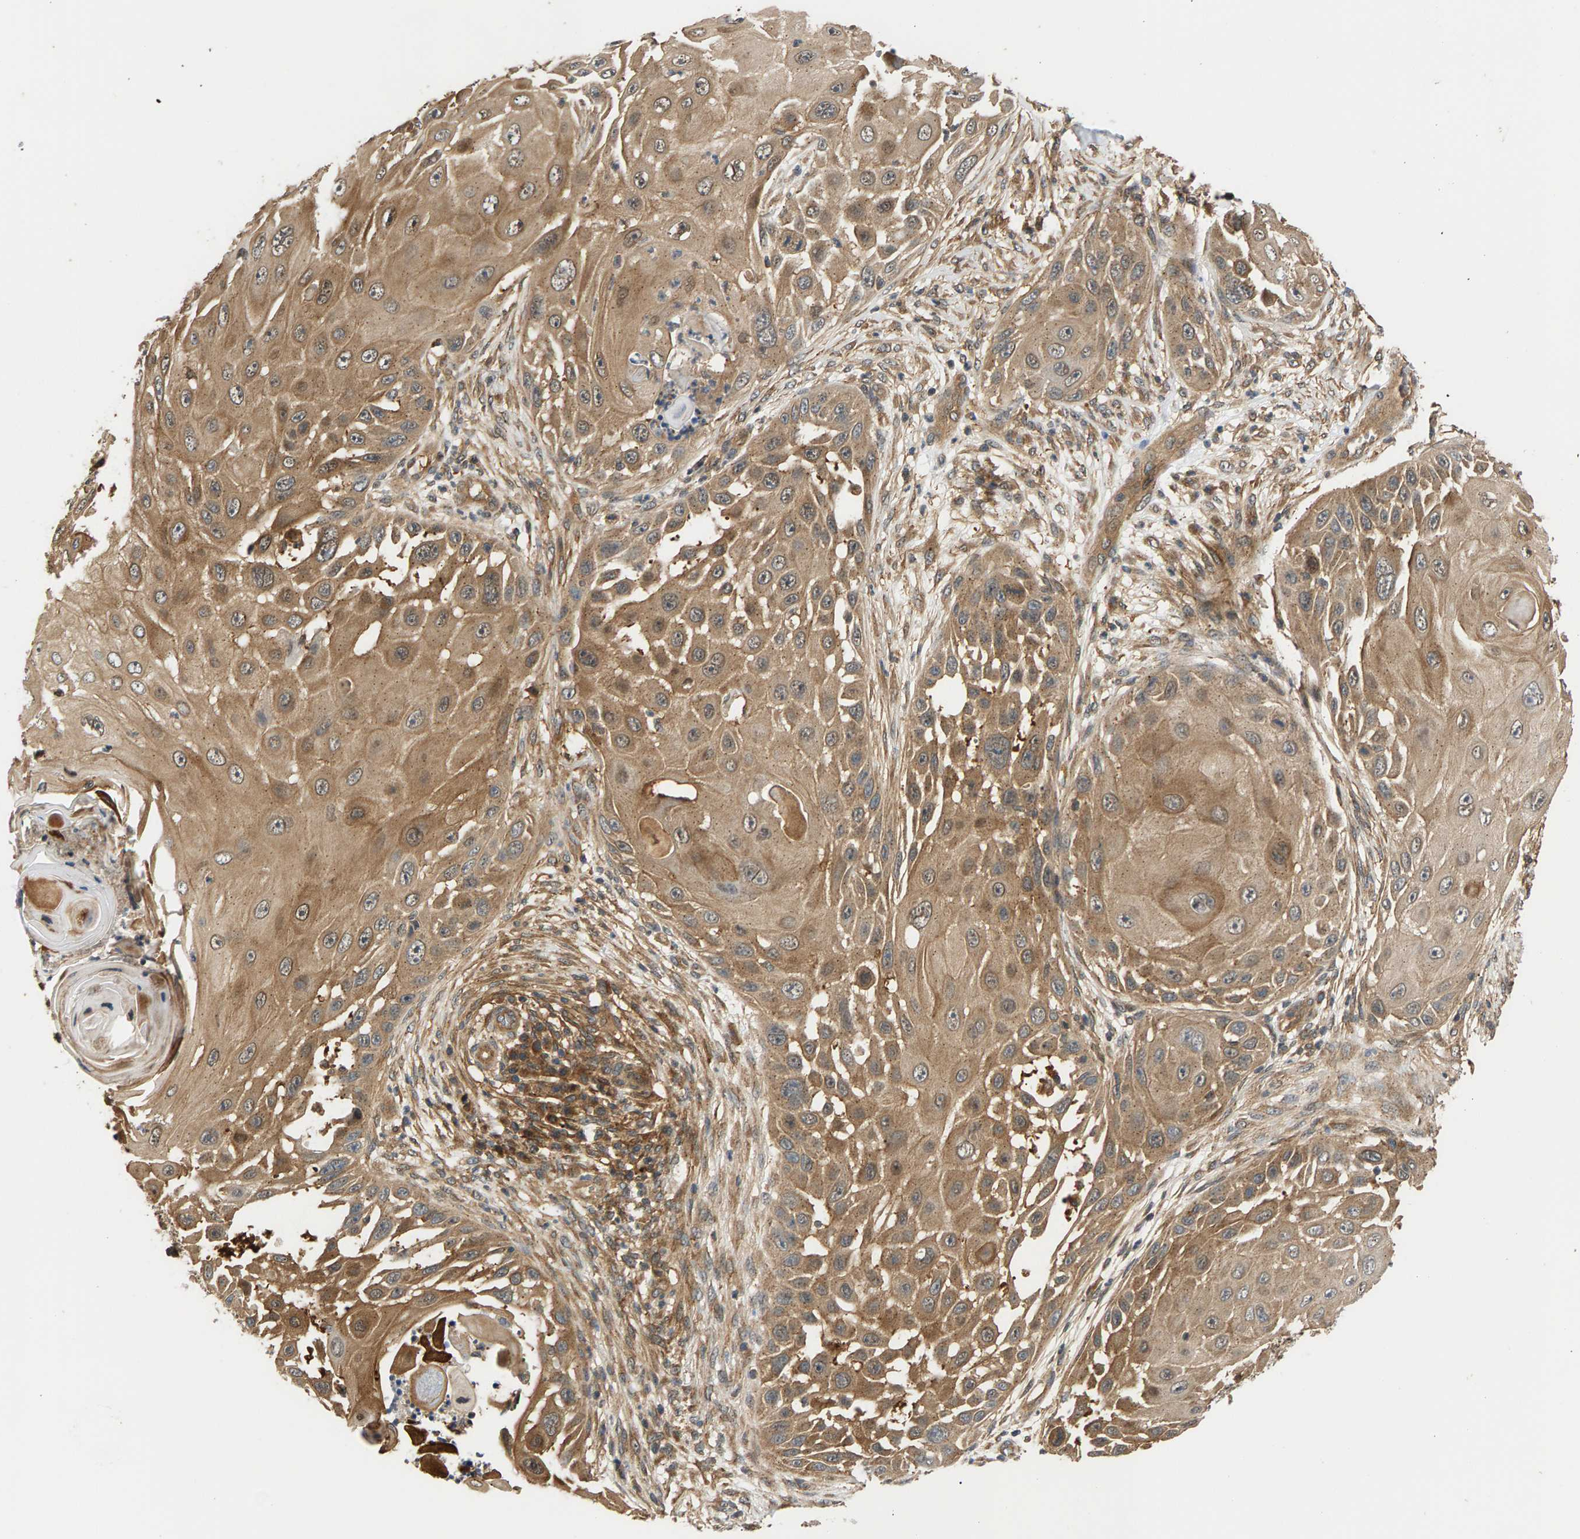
{"staining": {"intensity": "moderate", "quantity": ">75%", "location": "cytoplasmic/membranous"}, "tissue": "skin cancer", "cell_type": "Tumor cells", "image_type": "cancer", "snomed": [{"axis": "morphology", "description": "Squamous cell carcinoma, NOS"}, {"axis": "topography", "description": "Skin"}], "caption": "DAB (3,3'-diaminobenzidine) immunohistochemical staining of skin squamous cell carcinoma shows moderate cytoplasmic/membranous protein staining in approximately >75% of tumor cells.", "gene": "MAP2K5", "patient": {"sex": "female", "age": 44}}